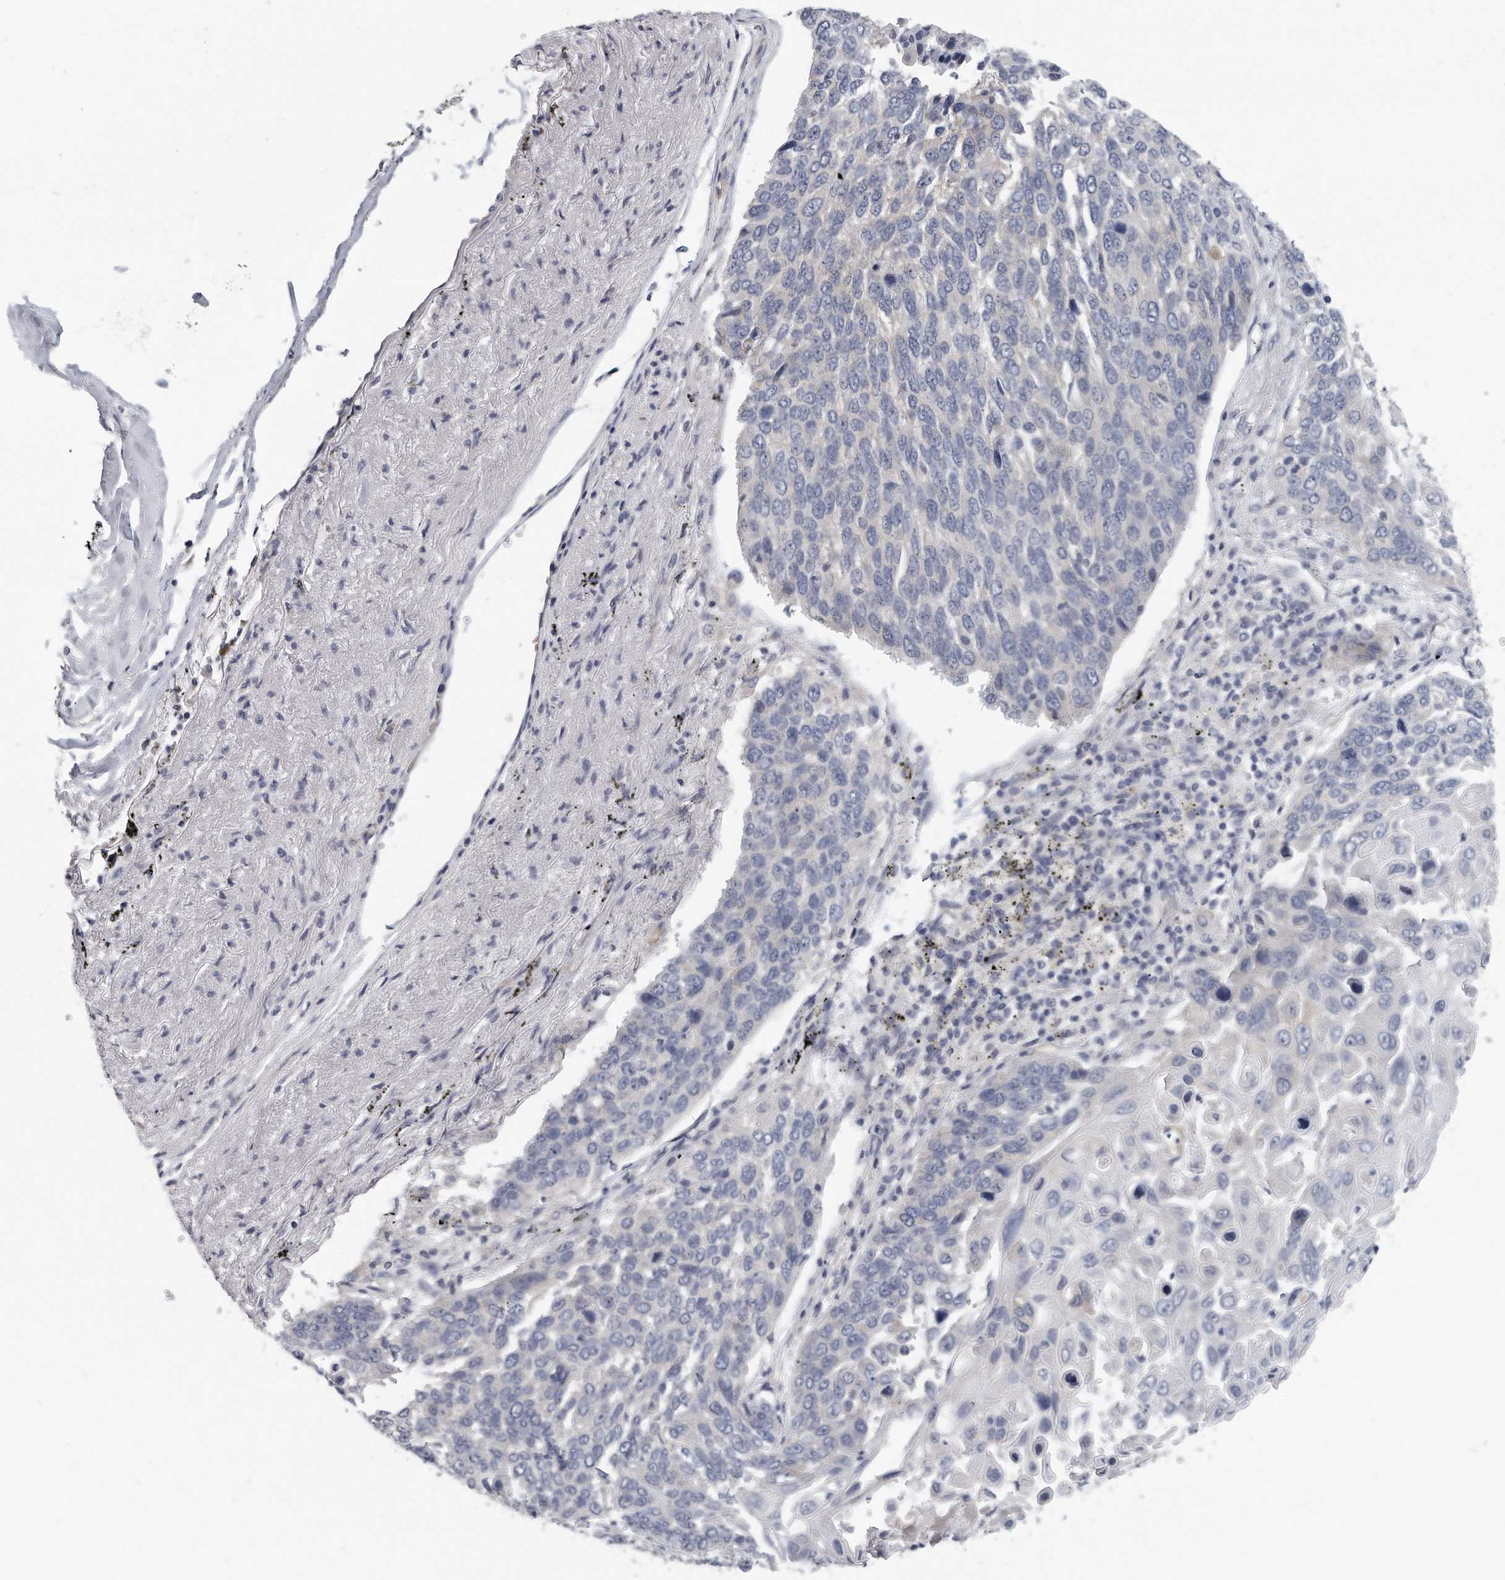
{"staining": {"intensity": "negative", "quantity": "none", "location": "none"}, "tissue": "lung cancer", "cell_type": "Tumor cells", "image_type": "cancer", "snomed": [{"axis": "morphology", "description": "Squamous cell carcinoma, NOS"}, {"axis": "topography", "description": "Lung"}], "caption": "The immunohistochemistry (IHC) photomicrograph has no significant expression in tumor cells of lung squamous cell carcinoma tissue.", "gene": "PLEKHA6", "patient": {"sex": "male", "age": 66}}